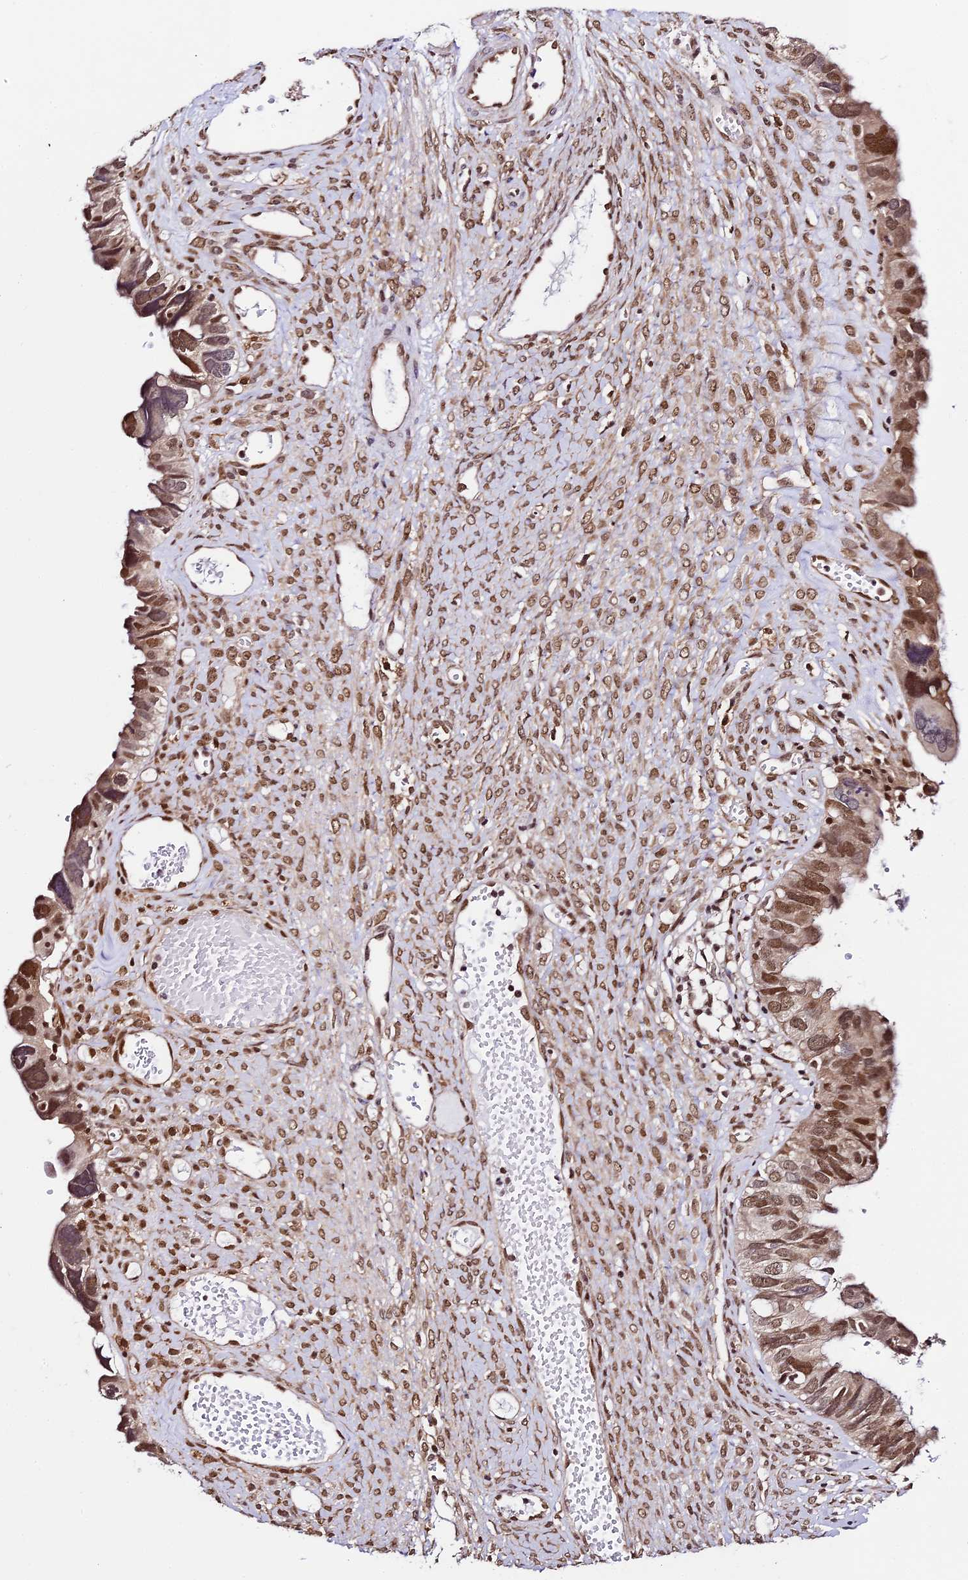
{"staining": {"intensity": "moderate", "quantity": "25%-75%", "location": "nuclear"}, "tissue": "ovarian cancer", "cell_type": "Tumor cells", "image_type": "cancer", "snomed": [{"axis": "morphology", "description": "Cystadenocarcinoma, serous, NOS"}, {"axis": "topography", "description": "Ovary"}], "caption": "IHC photomicrograph of neoplastic tissue: serous cystadenocarcinoma (ovarian) stained using immunohistochemistry (IHC) exhibits medium levels of moderate protein expression localized specifically in the nuclear of tumor cells, appearing as a nuclear brown color.", "gene": "TRIM22", "patient": {"sex": "female", "age": 79}}